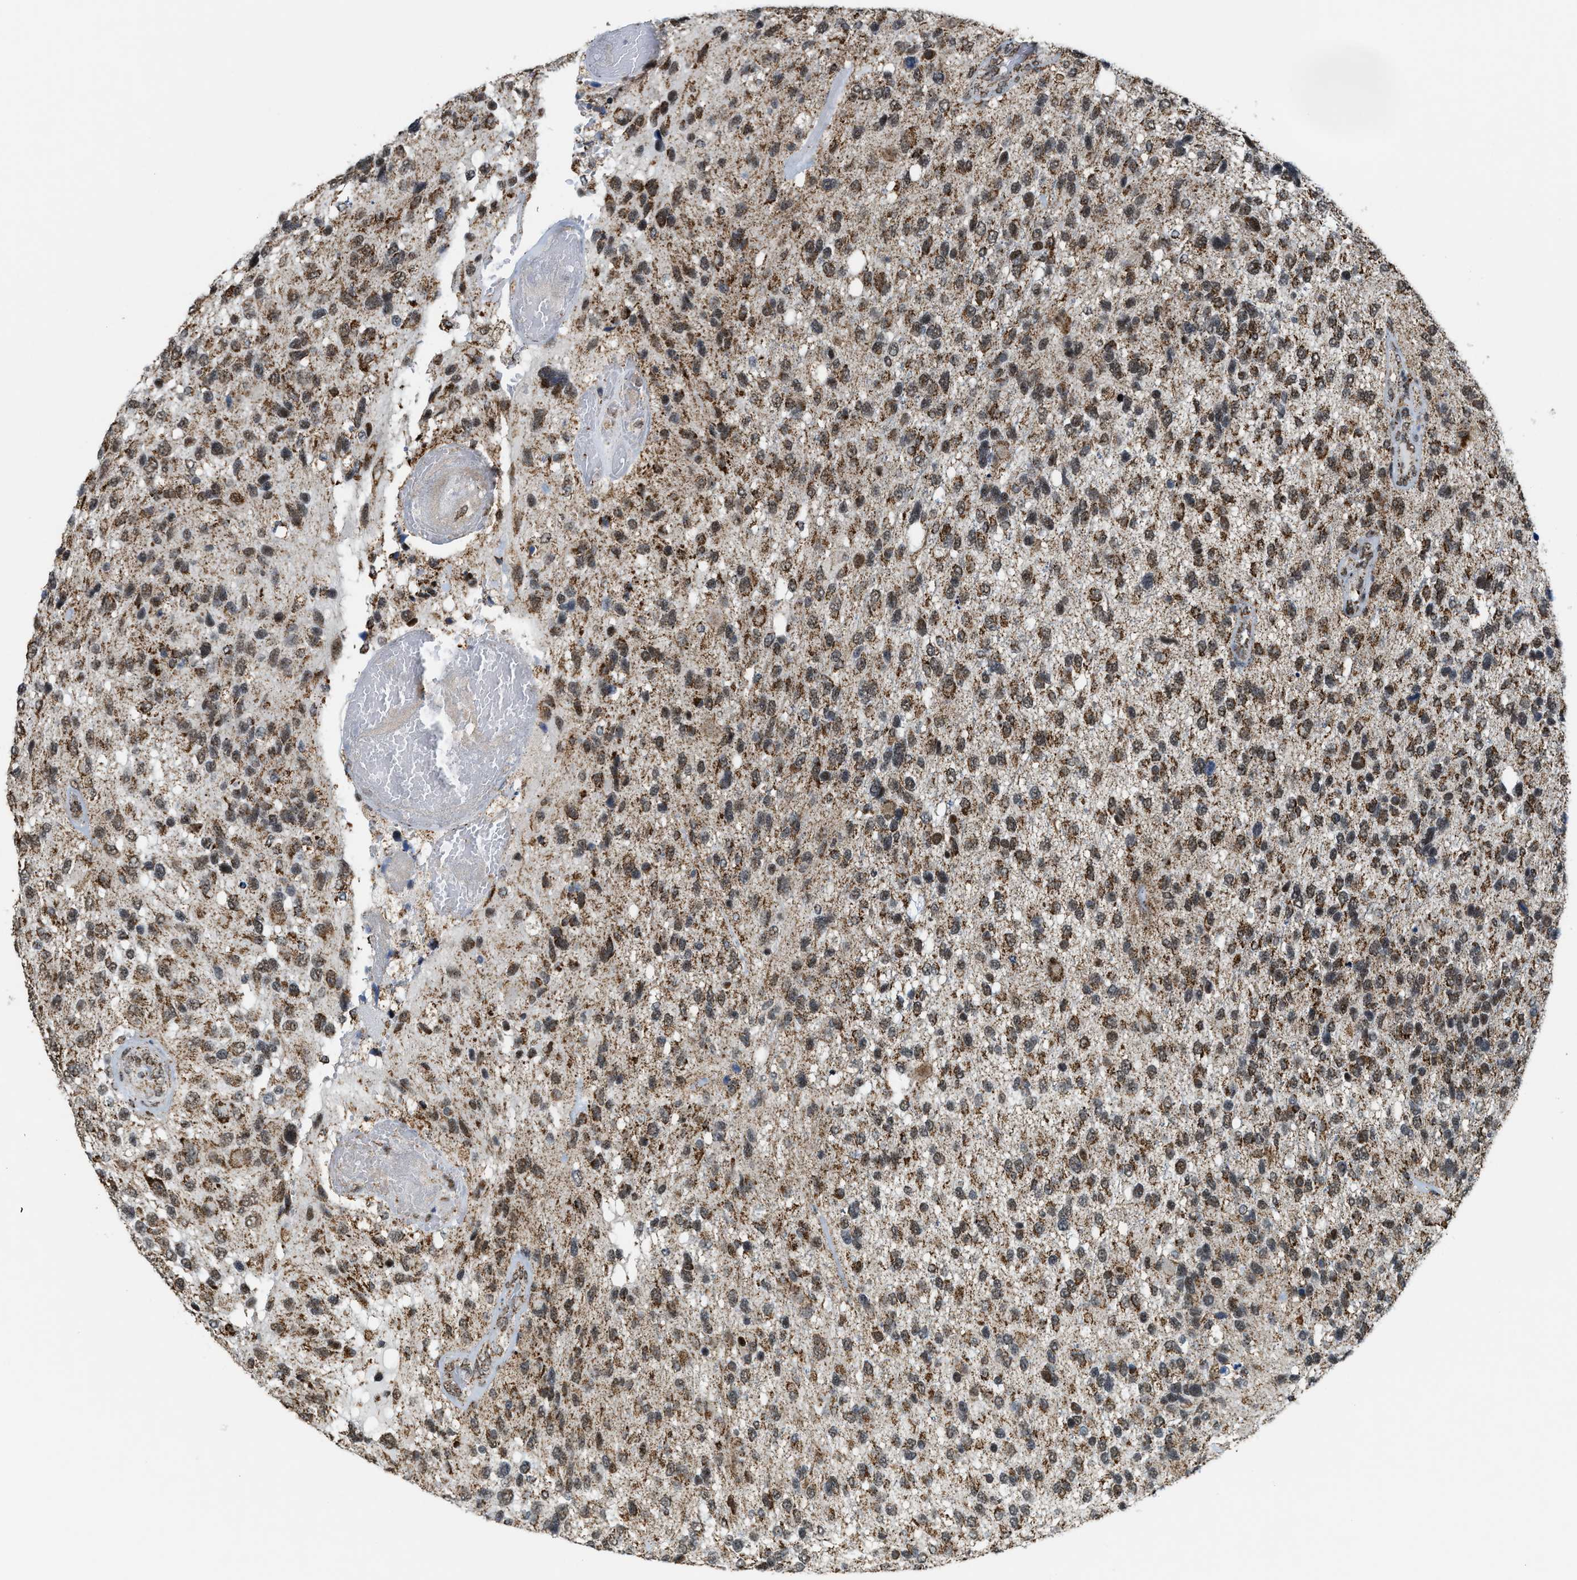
{"staining": {"intensity": "moderate", "quantity": ">75%", "location": "cytoplasmic/membranous"}, "tissue": "glioma", "cell_type": "Tumor cells", "image_type": "cancer", "snomed": [{"axis": "morphology", "description": "Glioma, malignant, High grade"}, {"axis": "topography", "description": "Brain"}], "caption": "IHC histopathology image of glioma stained for a protein (brown), which displays medium levels of moderate cytoplasmic/membranous positivity in about >75% of tumor cells.", "gene": "HIBADH", "patient": {"sex": "female", "age": 58}}